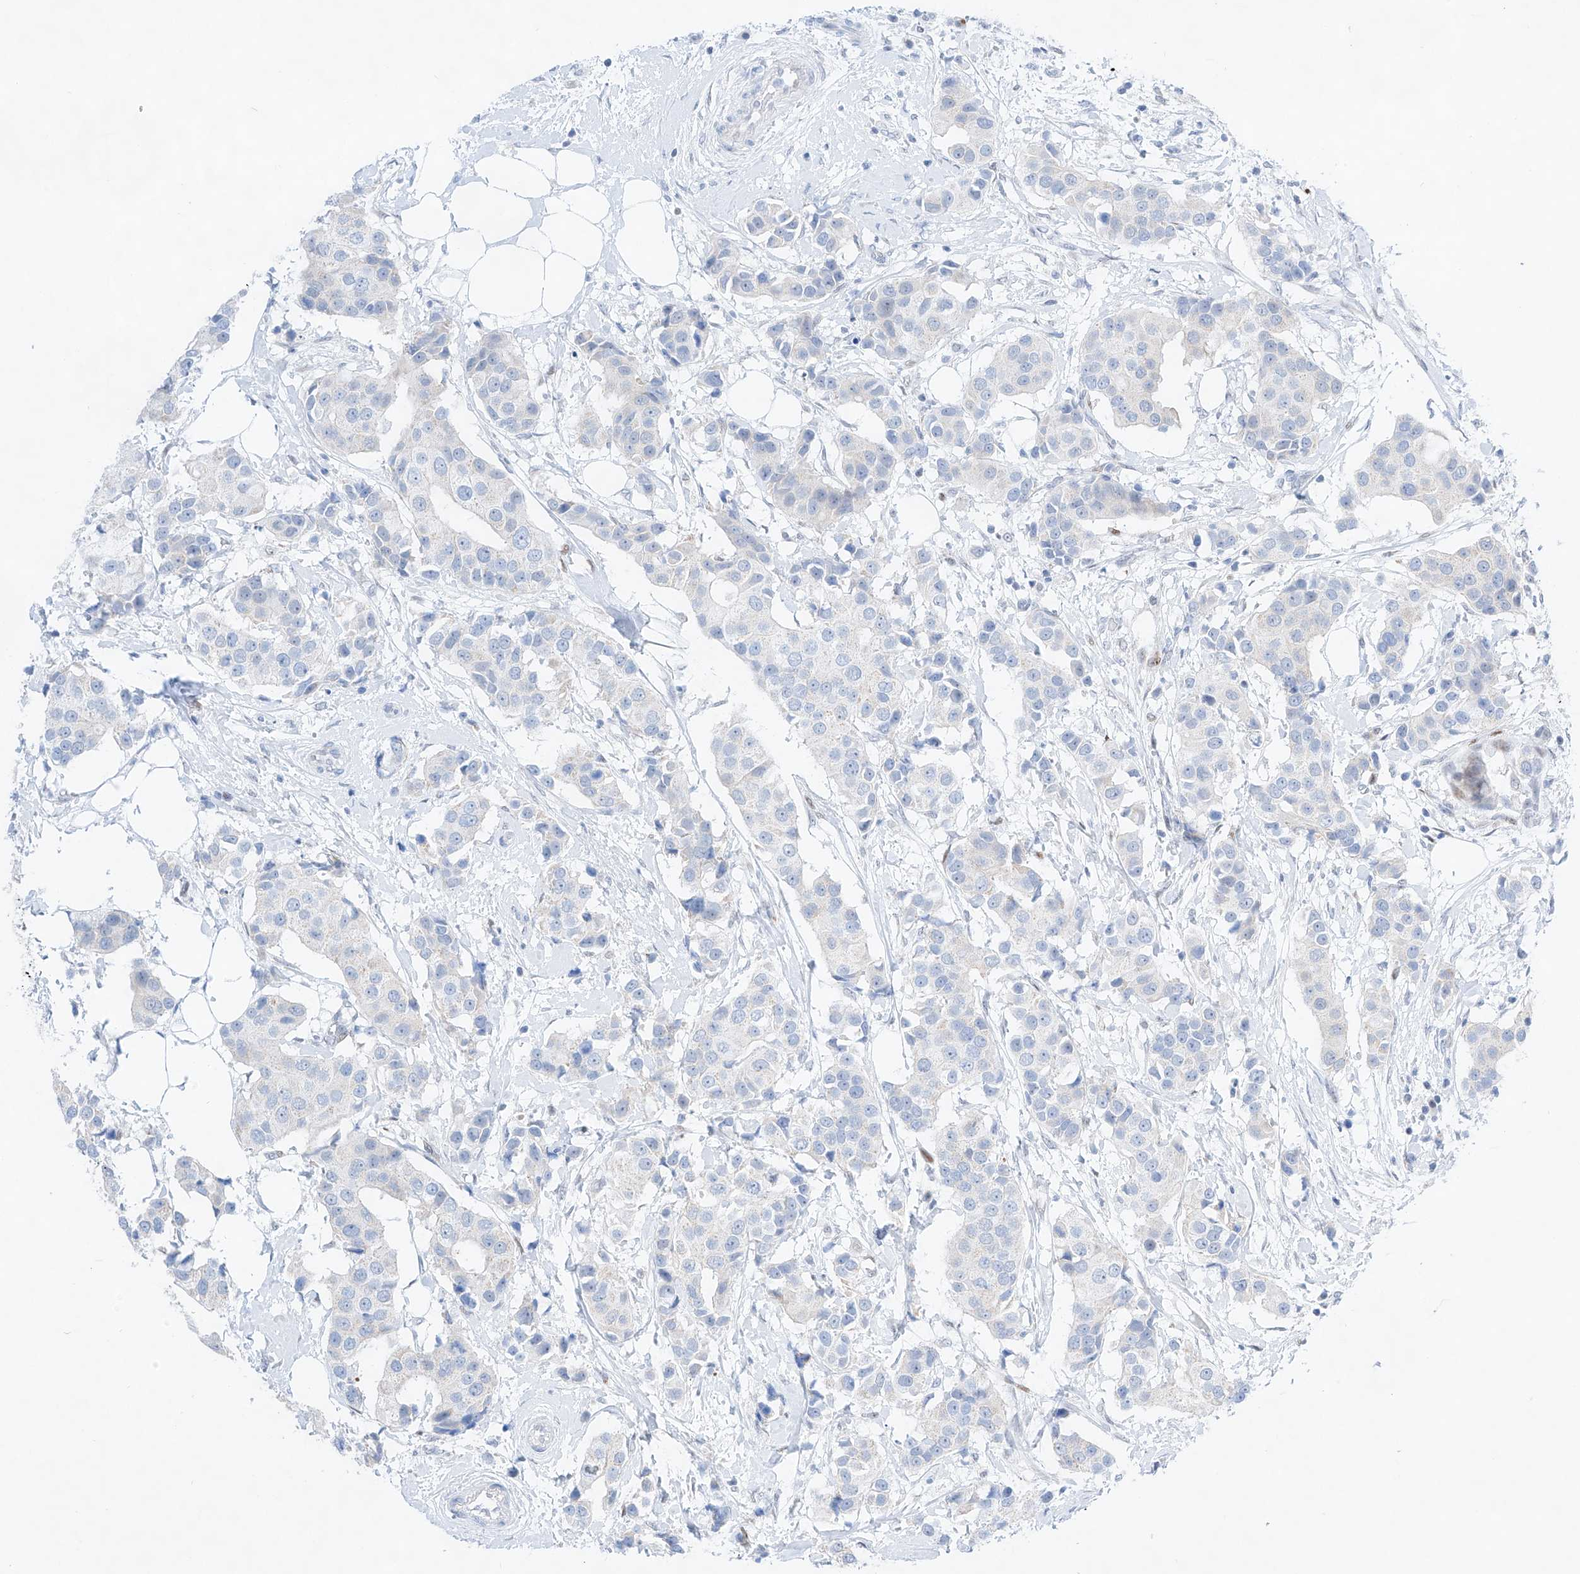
{"staining": {"intensity": "negative", "quantity": "none", "location": "none"}, "tissue": "breast cancer", "cell_type": "Tumor cells", "image_type": "cancer", "snomed": [{"axis": "morphology", "description": "Normal tissue, NOS"}, {"axis": "morphology", "description": "Duct carcinoma"}, {"axis": "topography", "description": "Breast"}], "caption": "Photomicrograph shows no significant protein expression in tumor cells of invasive ductal carcinoma (breast). (DAB (3,3'-diaminobenzidine) immunohistochemistry (IHC) visualized using brightfield microscopy, high magnification).", "gene": "NT5C3B", "patient": {"sex": "female", "age": 39}}